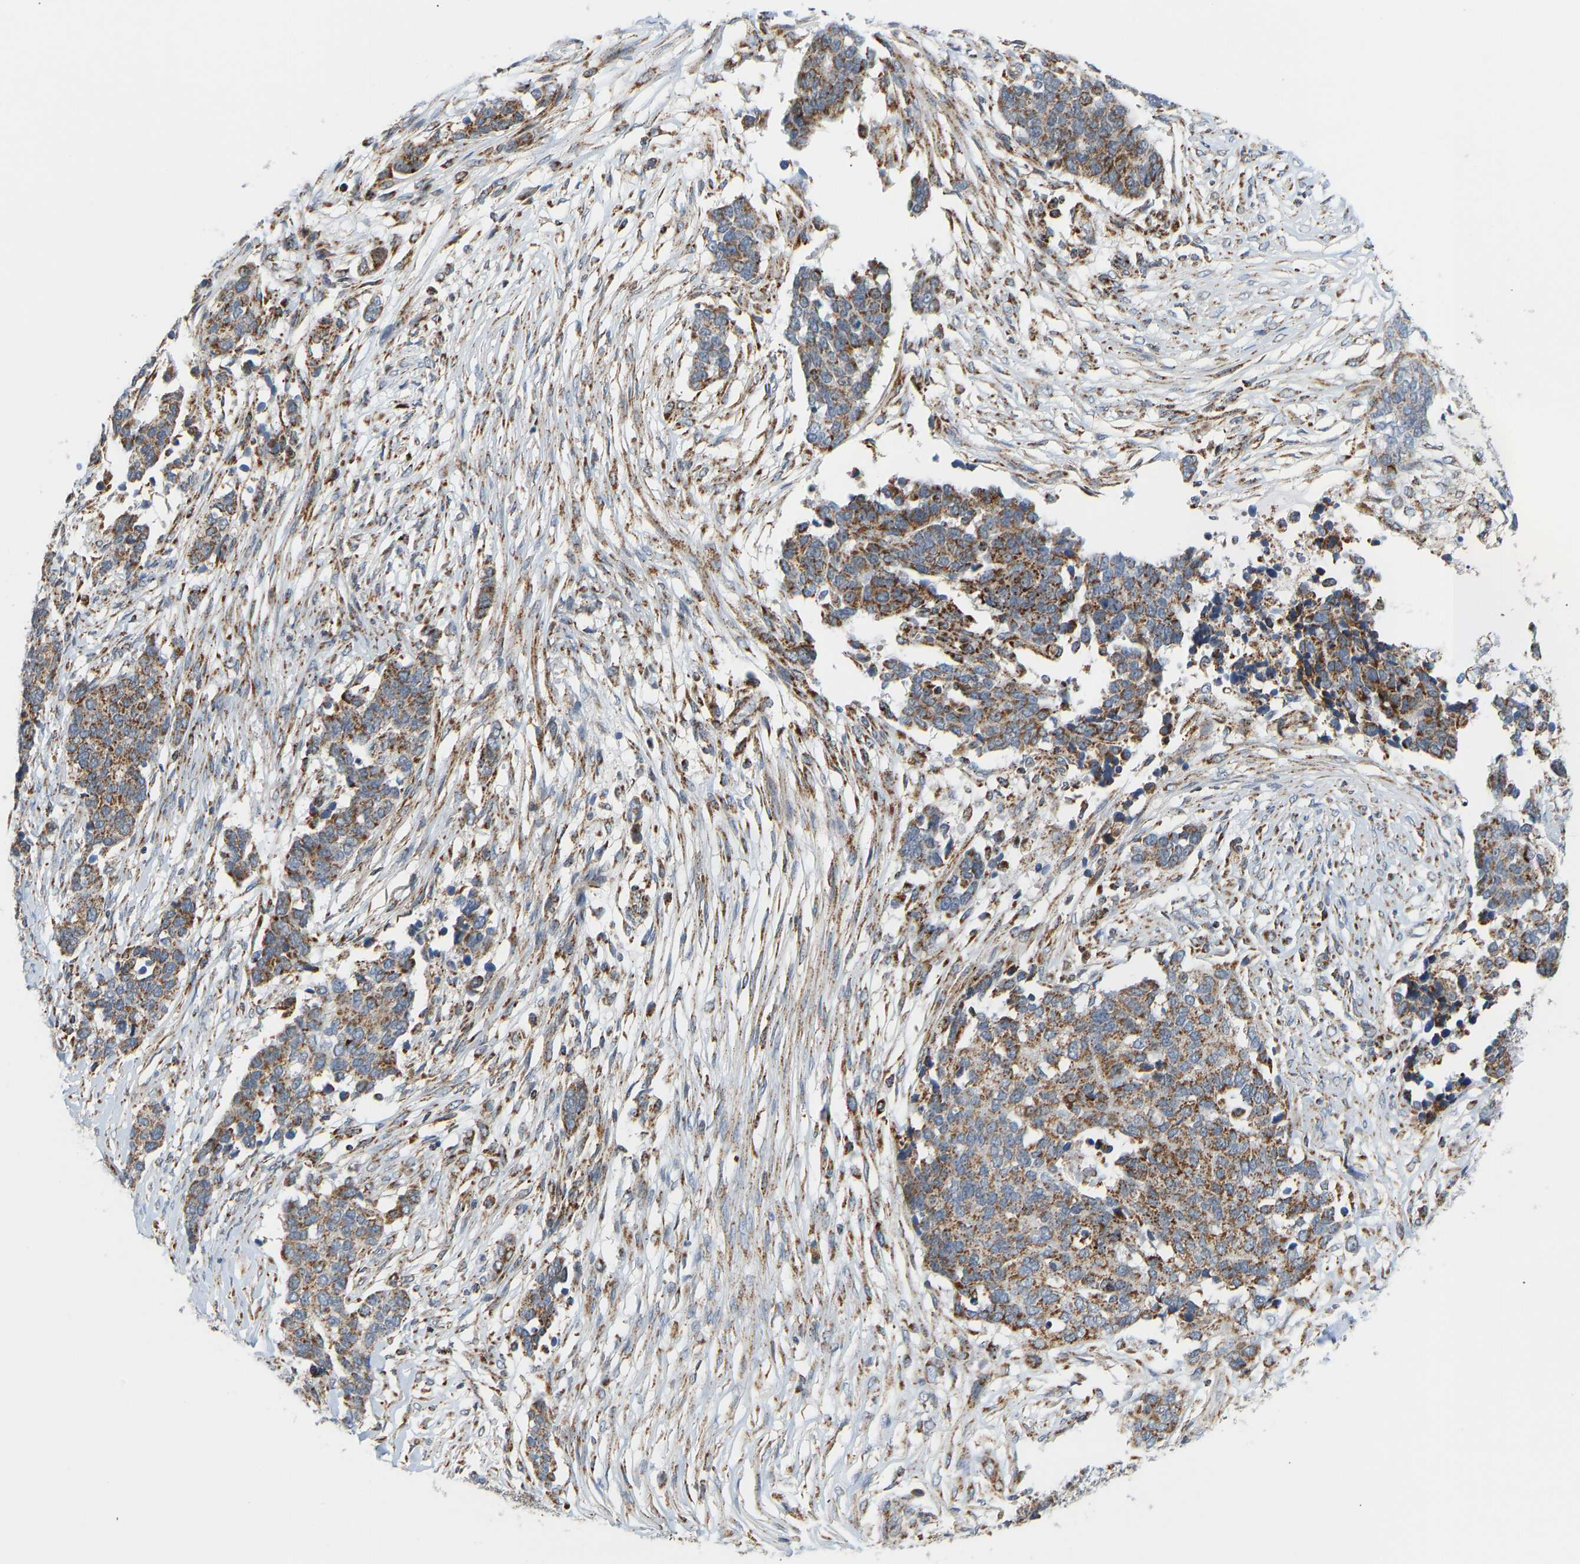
{"staining": {"intensity": "moderate", "quantity": ">75%", "location": "cytoplasmic/membranous"}, "tissue": "ovarian cancer", "cell_type": "Tumor cells", "image_type": "cancer", "snomed": [{"axis": "morphology", "description": "Cystadenocarcinoma, serous, NOS"}, {"axis": "topography", "description": "Ovary"}], "caption": "This histopathology image shows immunohistochemistry (IHC) staining of serous cystadenocarcinoma (ovarian), with medium moderate cytoplasmic/membranous expression in approximately >75% of tumor cells.", "gene": "GPSM2", "patient": {"sex": "female", "age": 44}}